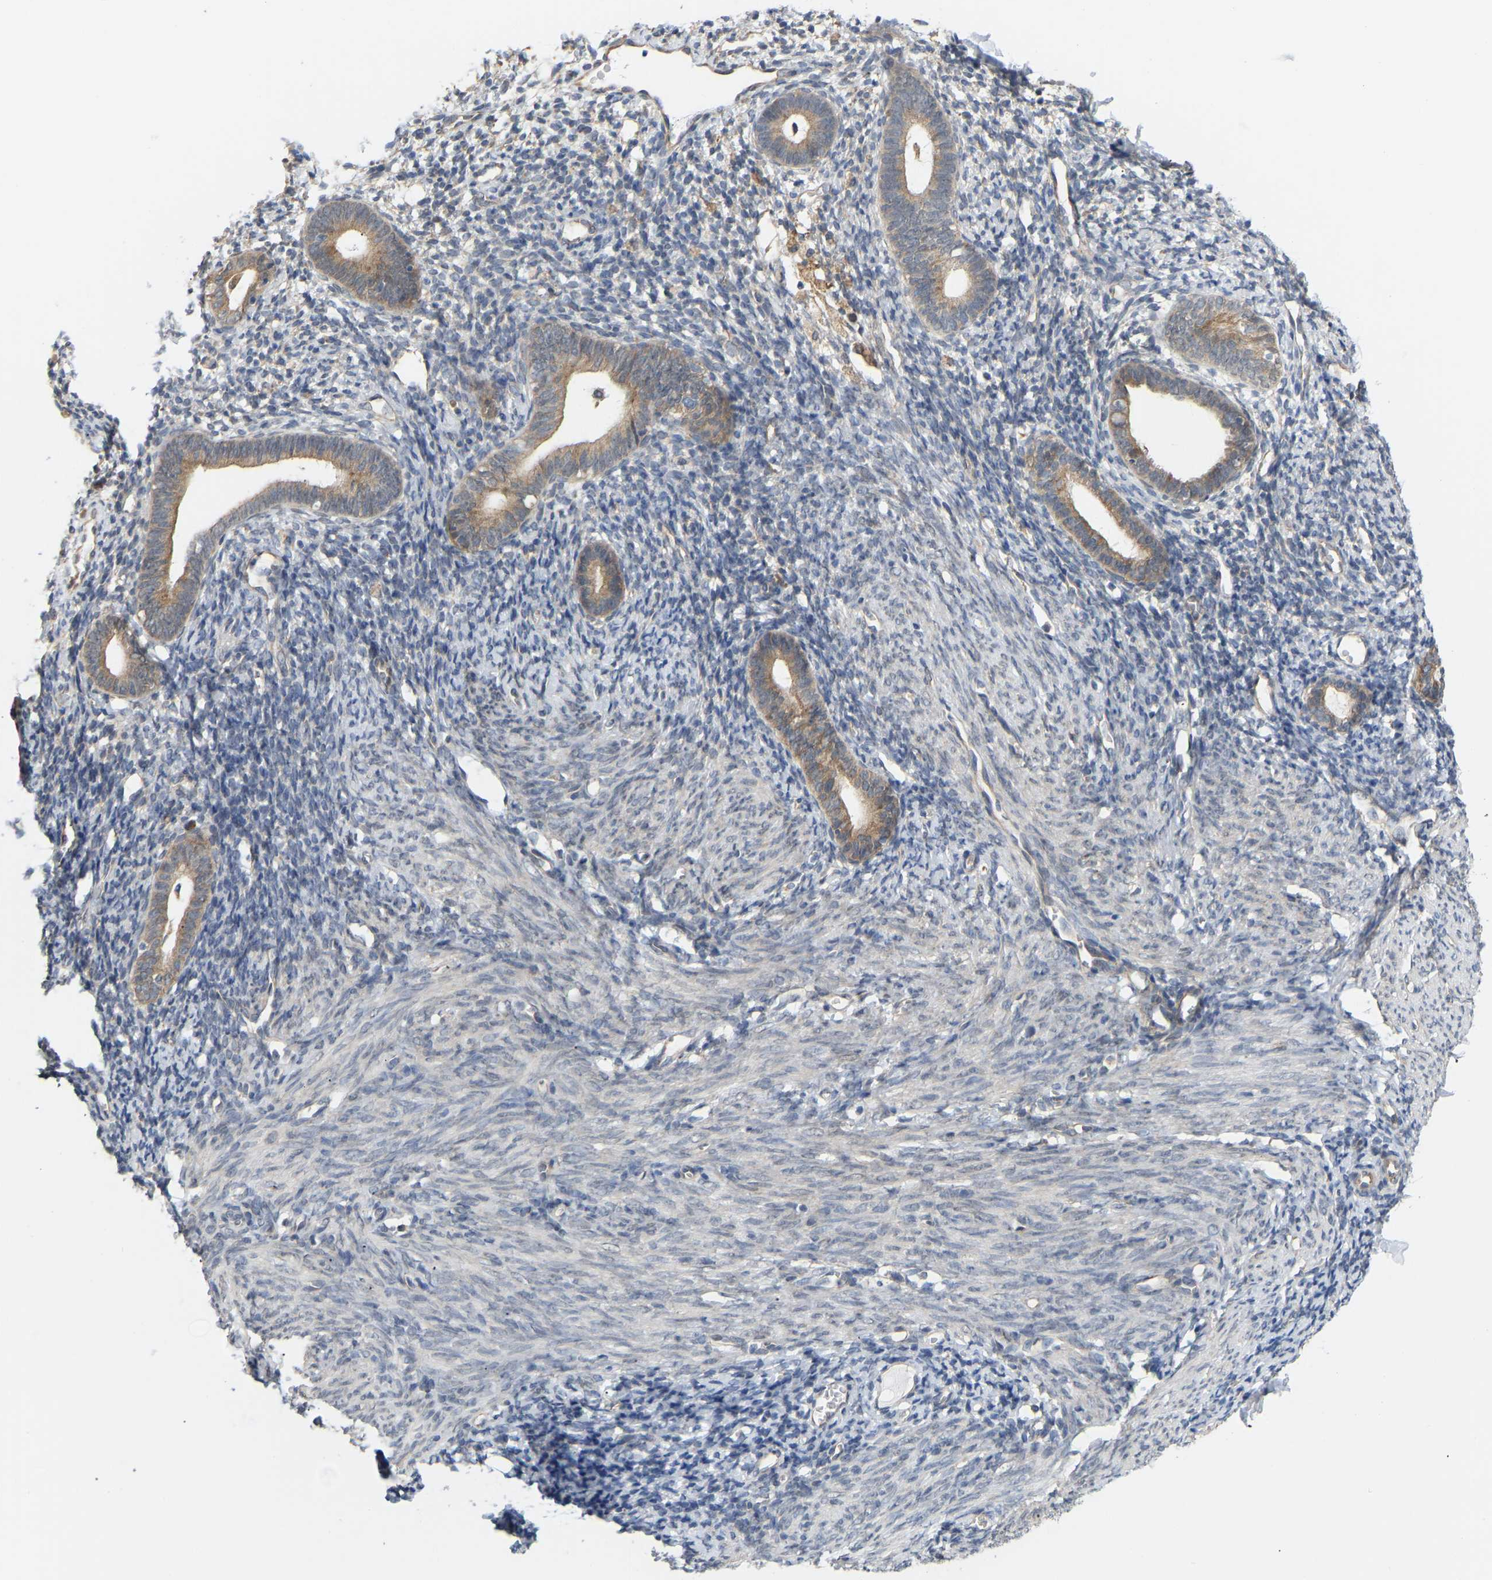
{"staining": {"intensity": "weak", "quantity": "<25%", "location": "cytoplasmic/membranous"}, "tissue": "endometrium", "cell_type": "Cells in endometrial stroma", "image_type": "normal", "snomed": [{"axis": "morphology", "description": "Normal tissue, NOS"}, {"axis": "morphology", "description": "Adenocarcinoma, NOS"}, {"axis": "topography", "description": "Endometrium"}], "caption": "Cells in endometrial stroma are negative for protein expression in unremarkable human endometrium. (Immunohistochemistry (ihc), brightfield microscopy, high magnification).", "gene": "BEND3", "patient": {"sex": "female", "age": 57}}